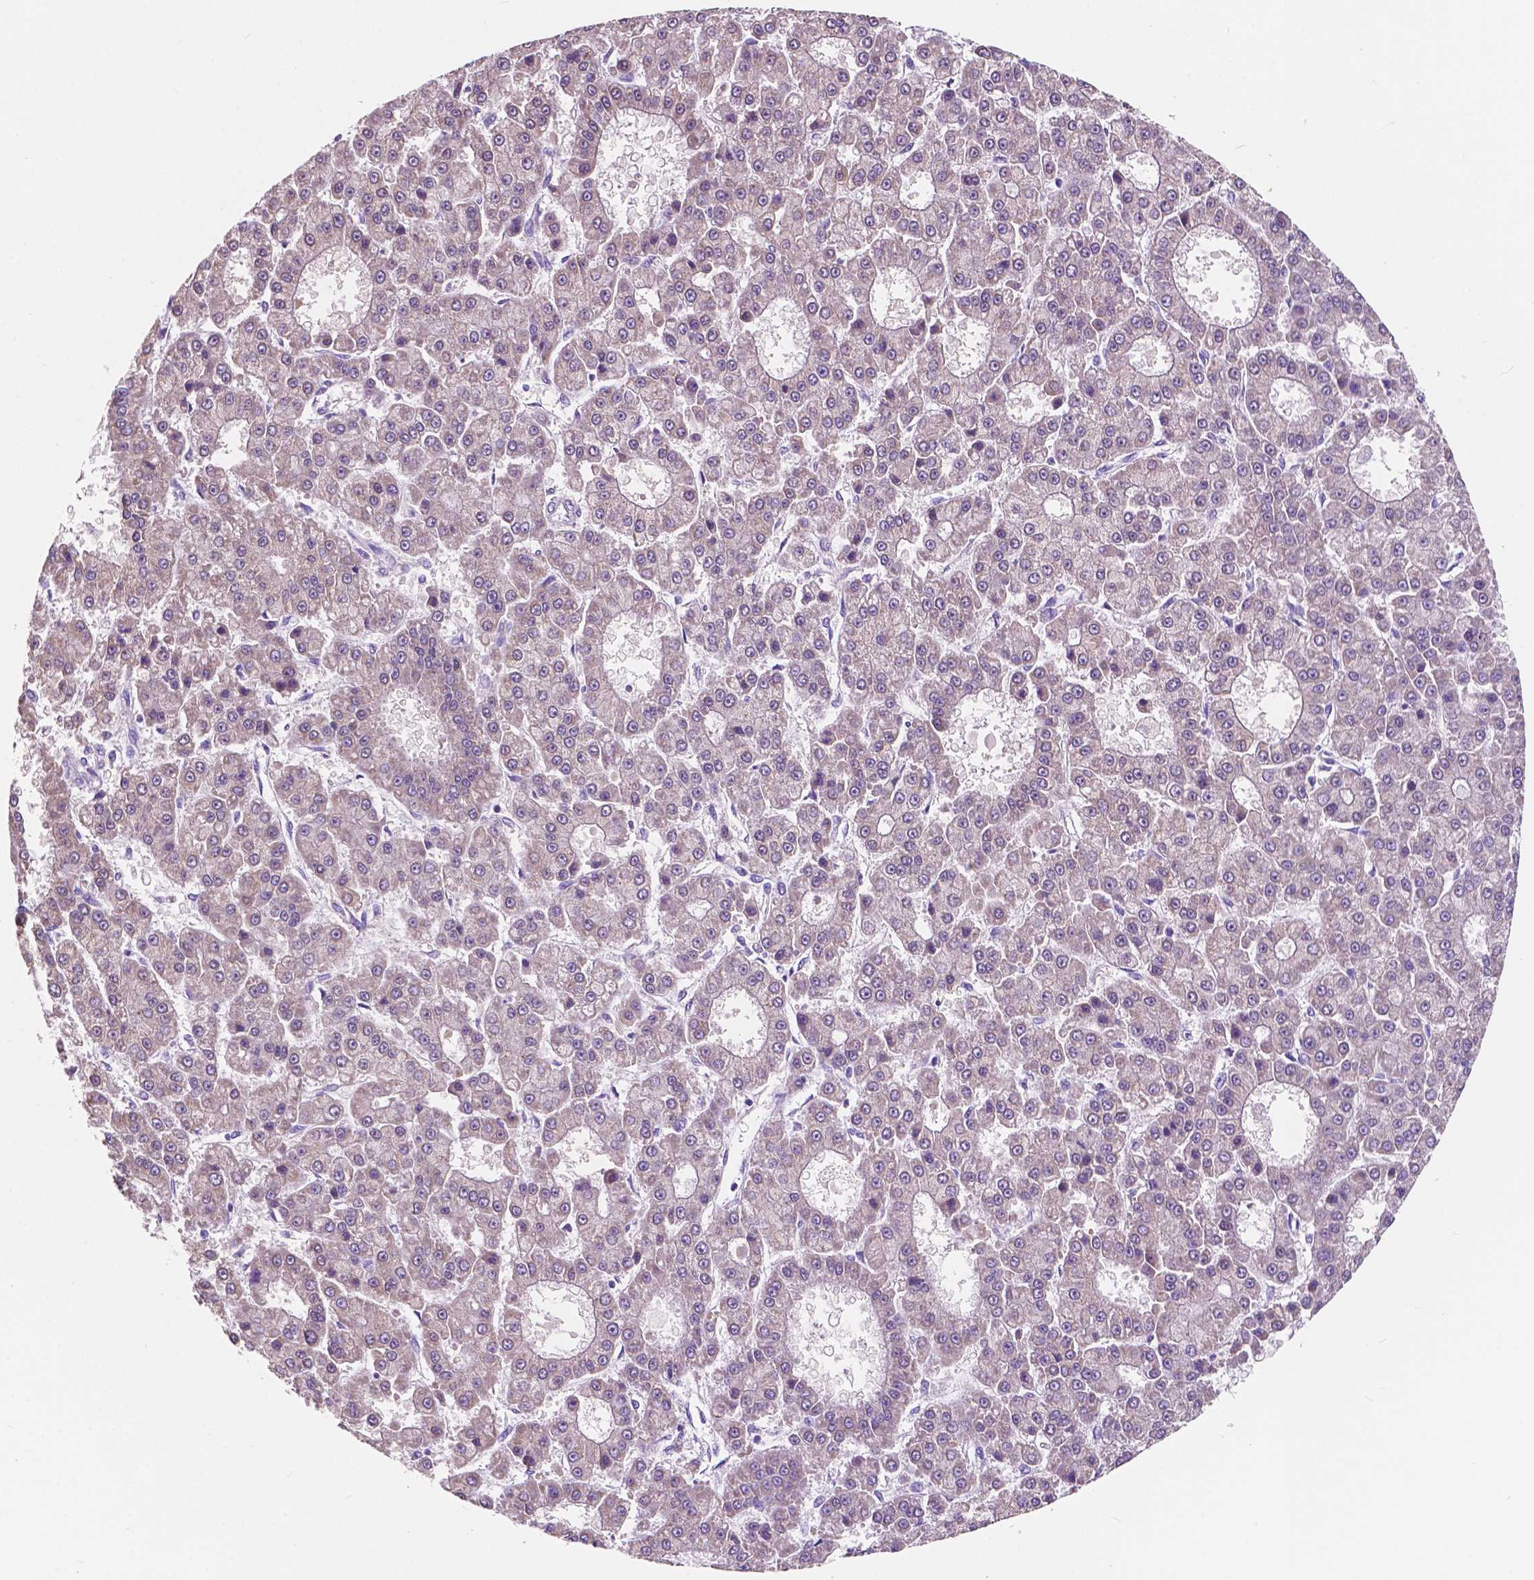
{"staining": {"intensity": "negative", "quantity": "none", "location": "none"}, "tissue": "liver cancer", "cell_type": "Tumor cells", "image_type": "cancer", "snomed": [{"axis": "morphology", "description": "Carcinoma, Hepatocellular, NOS"}, {"axis": "topography", "description": "Liver"}], "caption": "Tumor cells are negative for protein expression in human liver cancer. (DAB (3,3'-diaminobenzidine) immunohistochemistry with hematoxylin counter stain).", "gene": "TRPV5", "patient": {"sex": "male", "age": 70}}